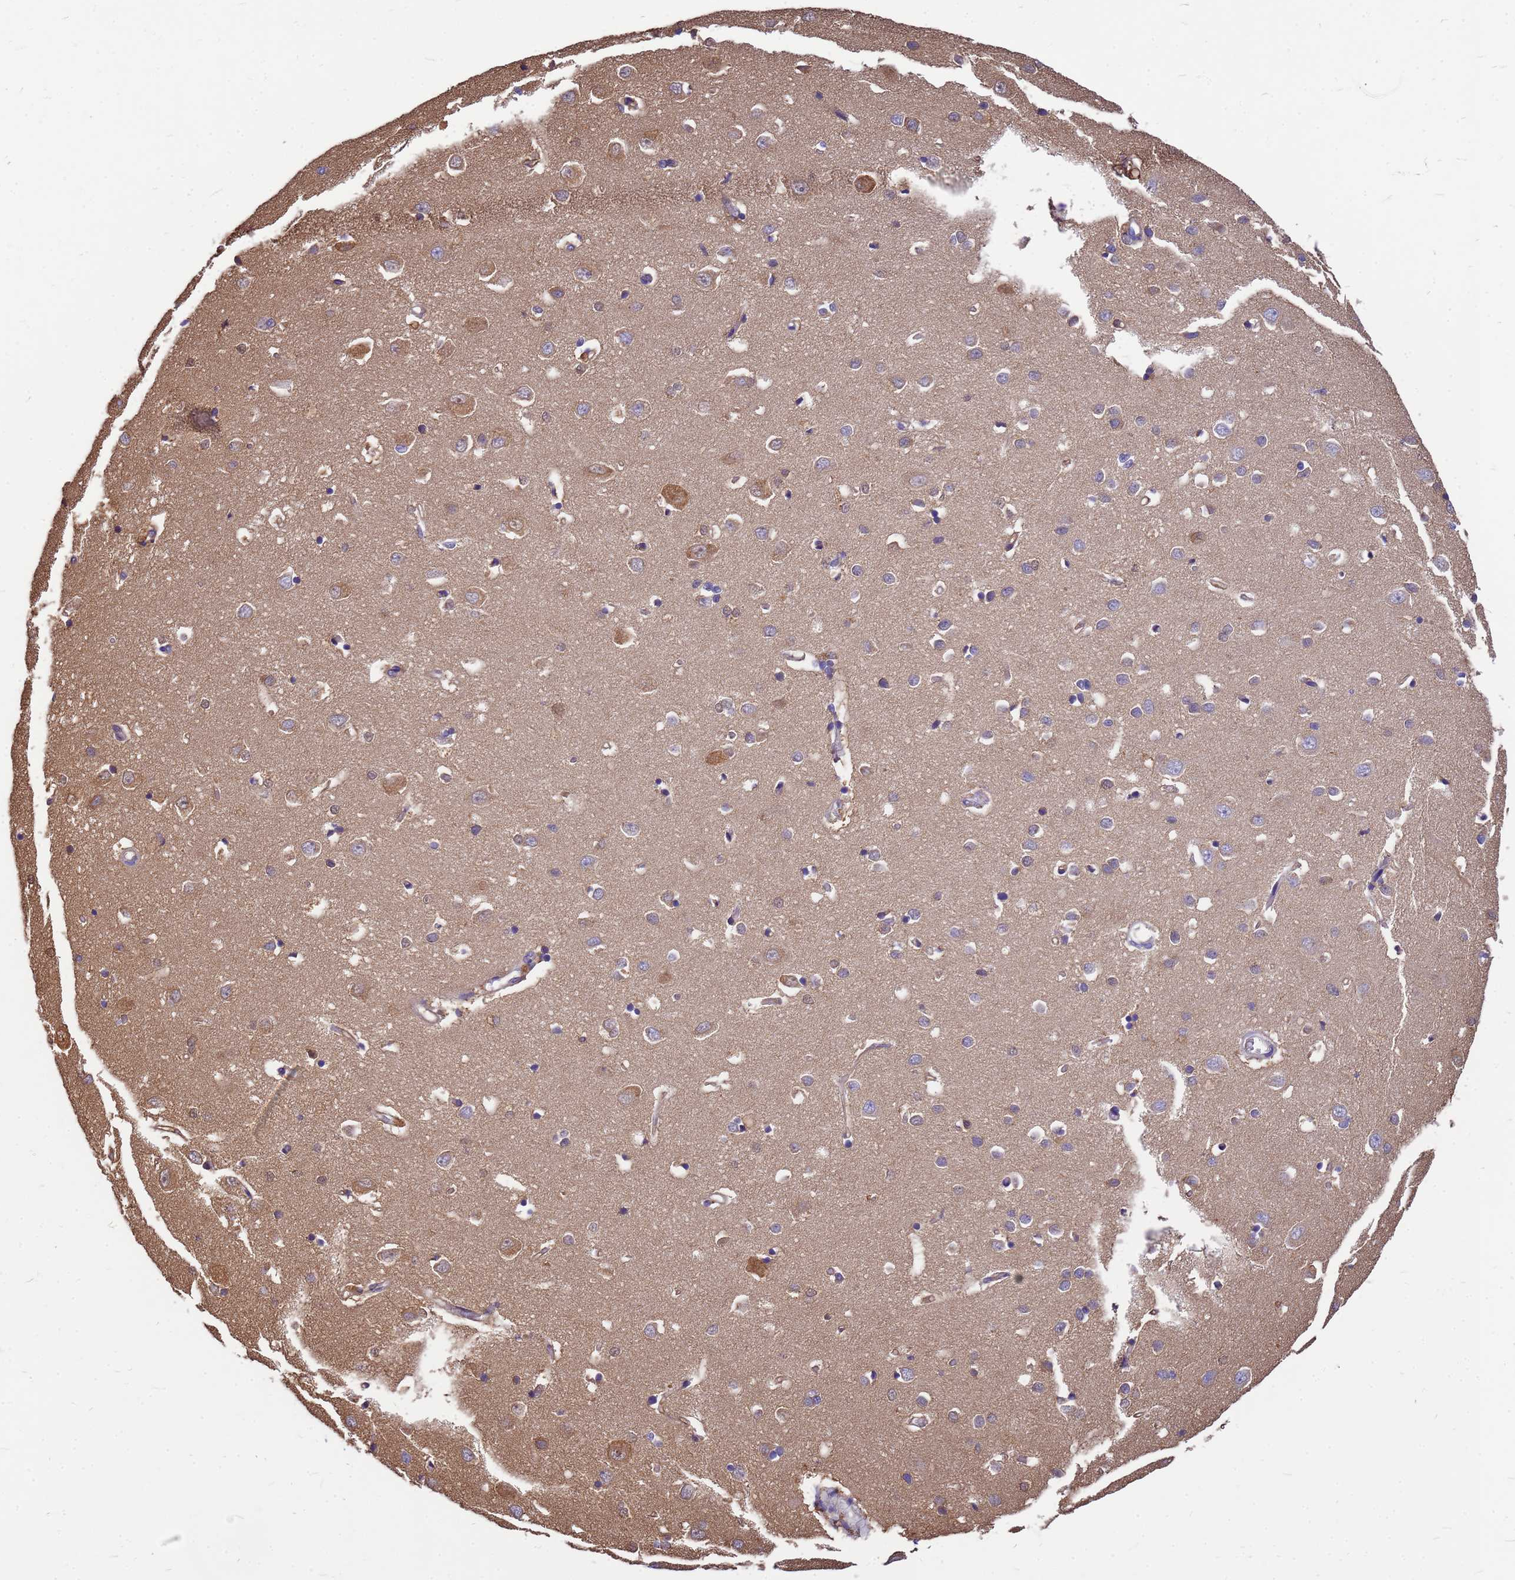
{"staining": {"intensity": "weak", "quantity": "<25%", "location": "cytoplasmic/membranous"}, "tissue": "cerebral cortex", "cell_type": "Endothelial cells", "image_type": "normal", "snomed": [{"axis": "morphology", "description": "Normal tissue, NOS"}, {"axis": "topography", "description": "Cerebral cortex"}], "caption": "Benign cerebral cortex was stained to show a protein in brown. There is no significant positivity in endothelial cells. The staining was performed using DAB (3,3'-diaminobenzidine) to visualize the protein expression in brown, while the nuclei were stained in blue with hematoxylin (Magnification: 20x).", "gene": "GID4", "patient": {"sex": "female", "age": 64}}